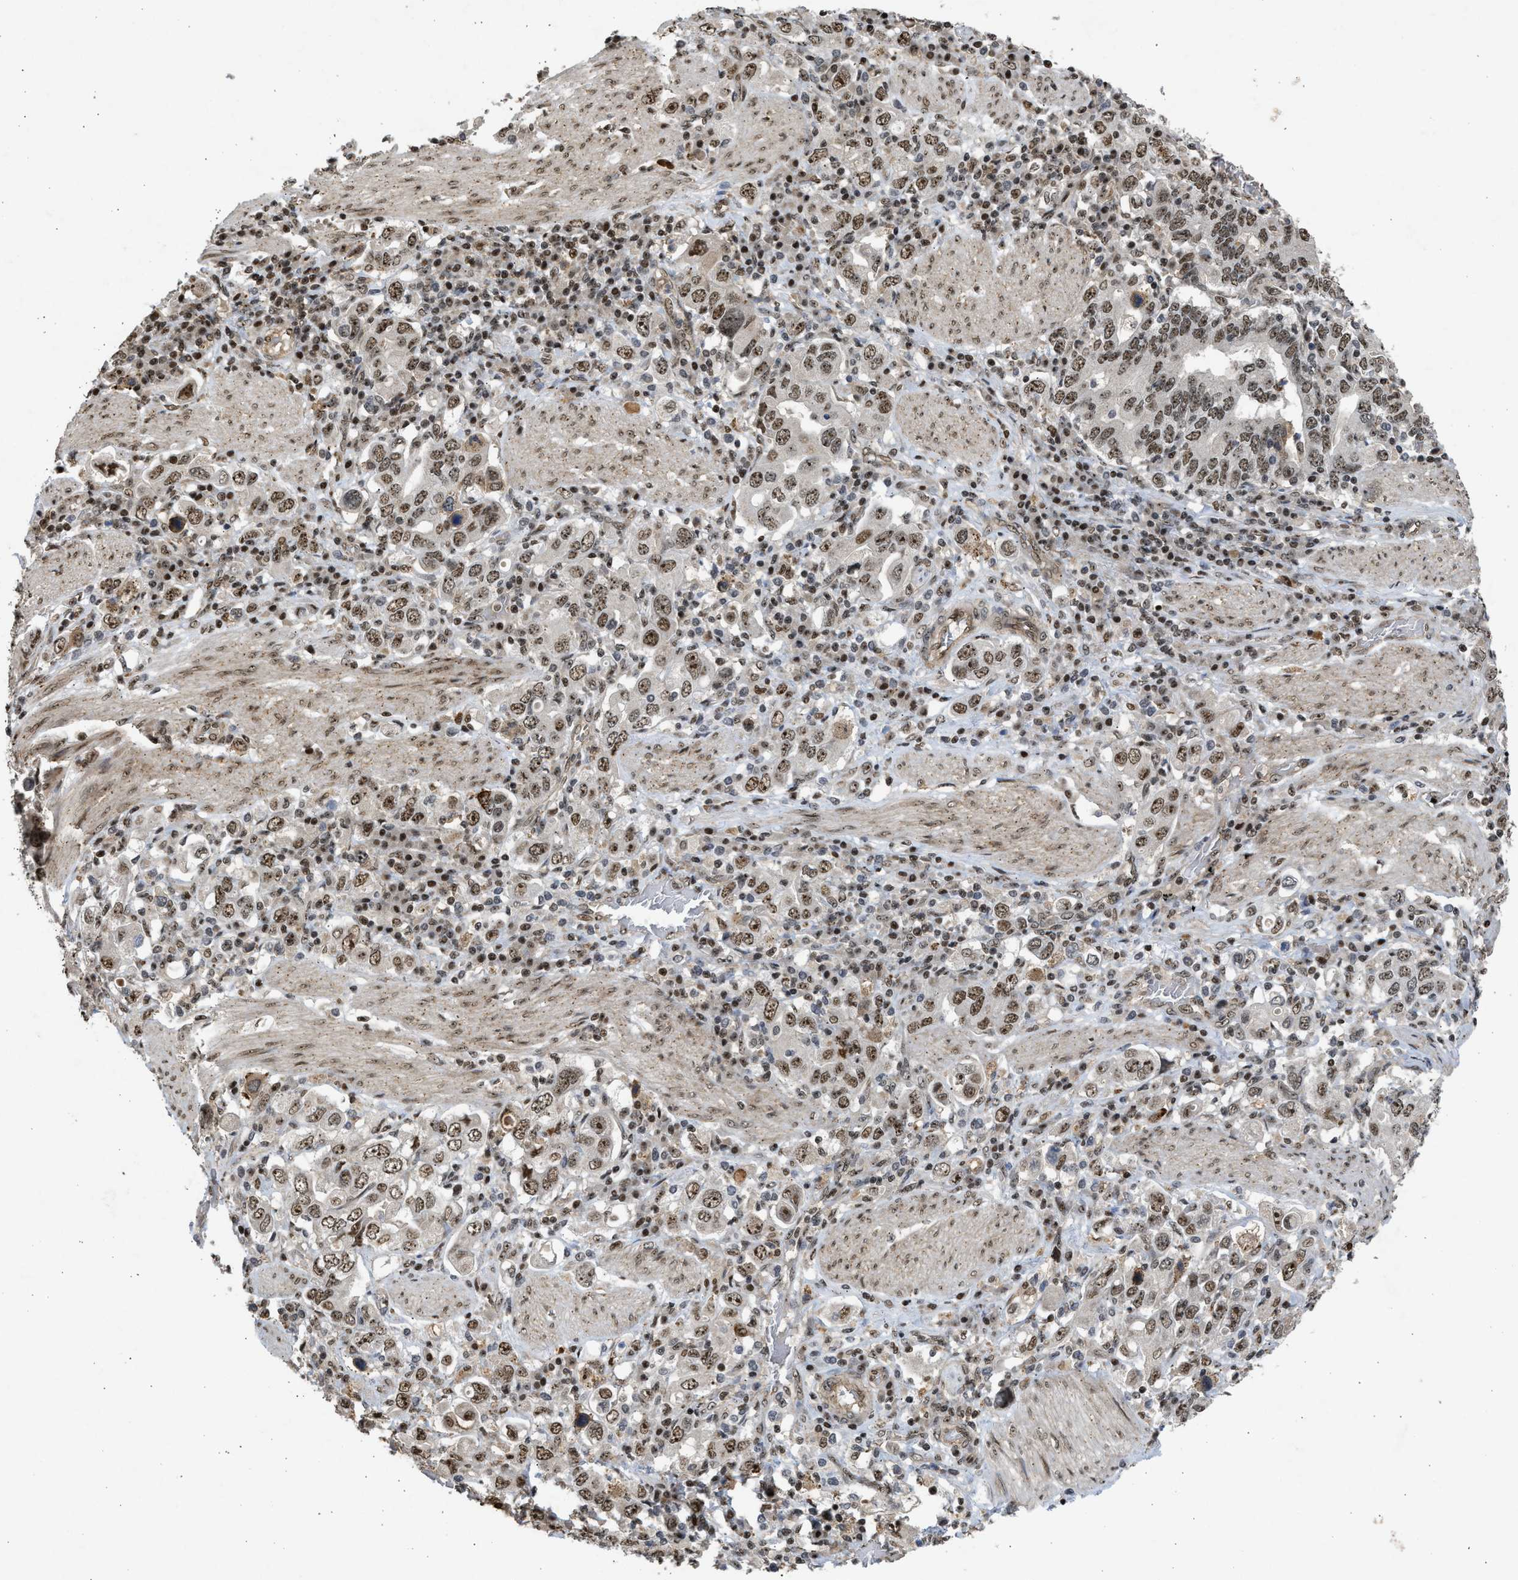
{"staining": {"intensity": "moderate", "quantity": ">75%", "location": "nuclear"}, "tissue": "stomach cancer", "cell_type": "Tumor cells", "image_type": "cancer", "snomed": [{"axis": "morphology", "description": "Adenocarcinoma, NOS"}, {"axis": "topography", "description": "Stomach, upper"}], "caption": "A medium amount of moderate nuclear positivity is seen in approximately >75% of tumor cells in stomach cancer tissue.", "gene": "TFDP2", "patient": {"sex": "male", "age": 62}}